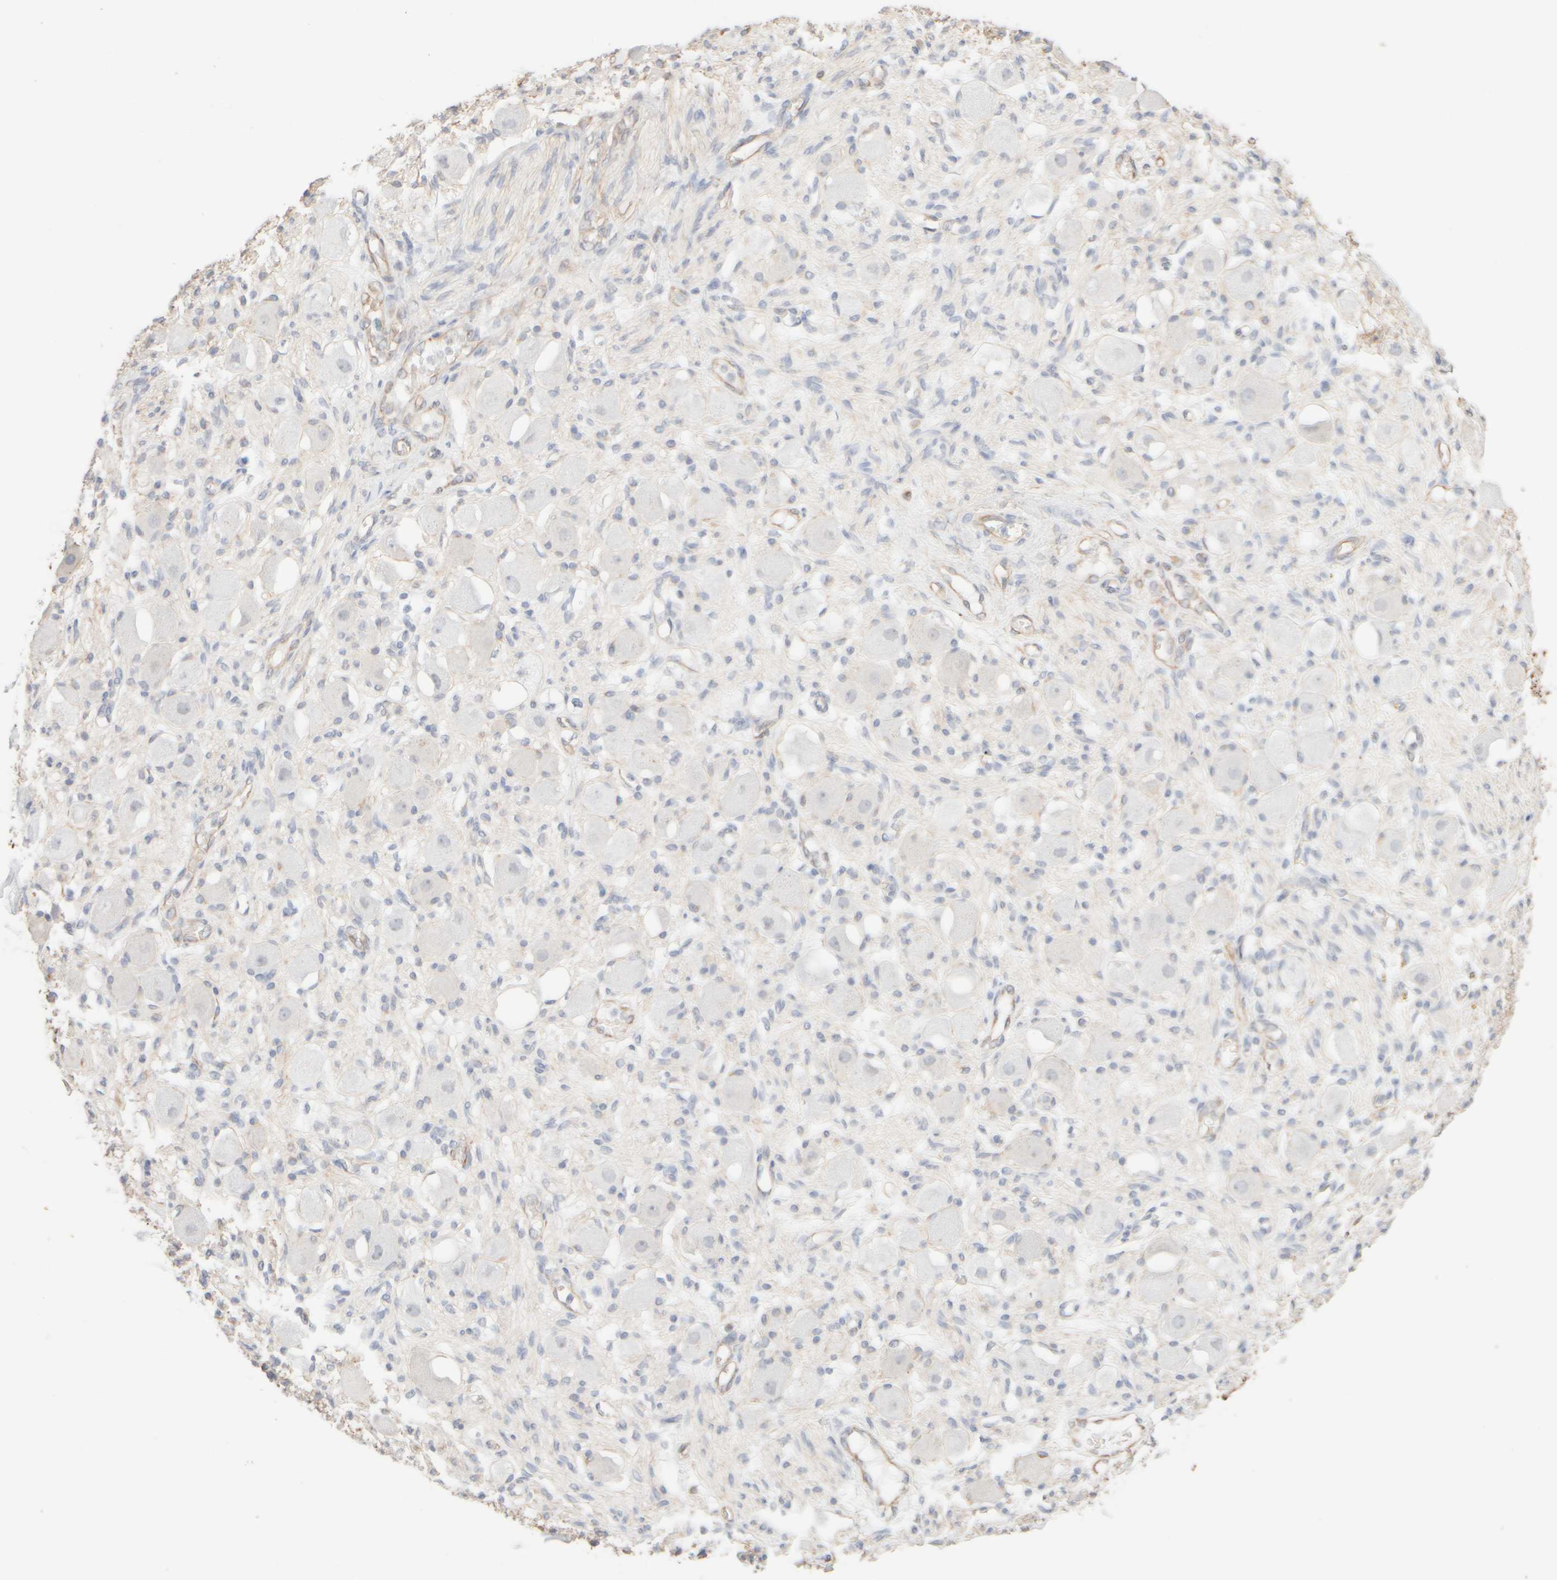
{"staining": {"intensity": "moderate", "quantity": ">75%", "location": "cytoplasmic/membranous"}, "tissue": "adipose tissue", "cell_type": "Adipocytes", "image_type": "normal", "snomed": [{"axis": "morphology", "description": "Normal tissue, NOS"}, {"axis": "topography", "description": "Kidney"}, {"axis": "topography", "description": "Peripheral nerve tissue"}], "caption": "Immunohistochemistry histopathology image of normal human adipose tissue stained for a protein (brown), which exhibits medium levels of moderate cytoplasmic/membranous staining in about >75% of adipocytes.", "gene": "KRT15", "patient": {"sex": "male", "age": 7}}